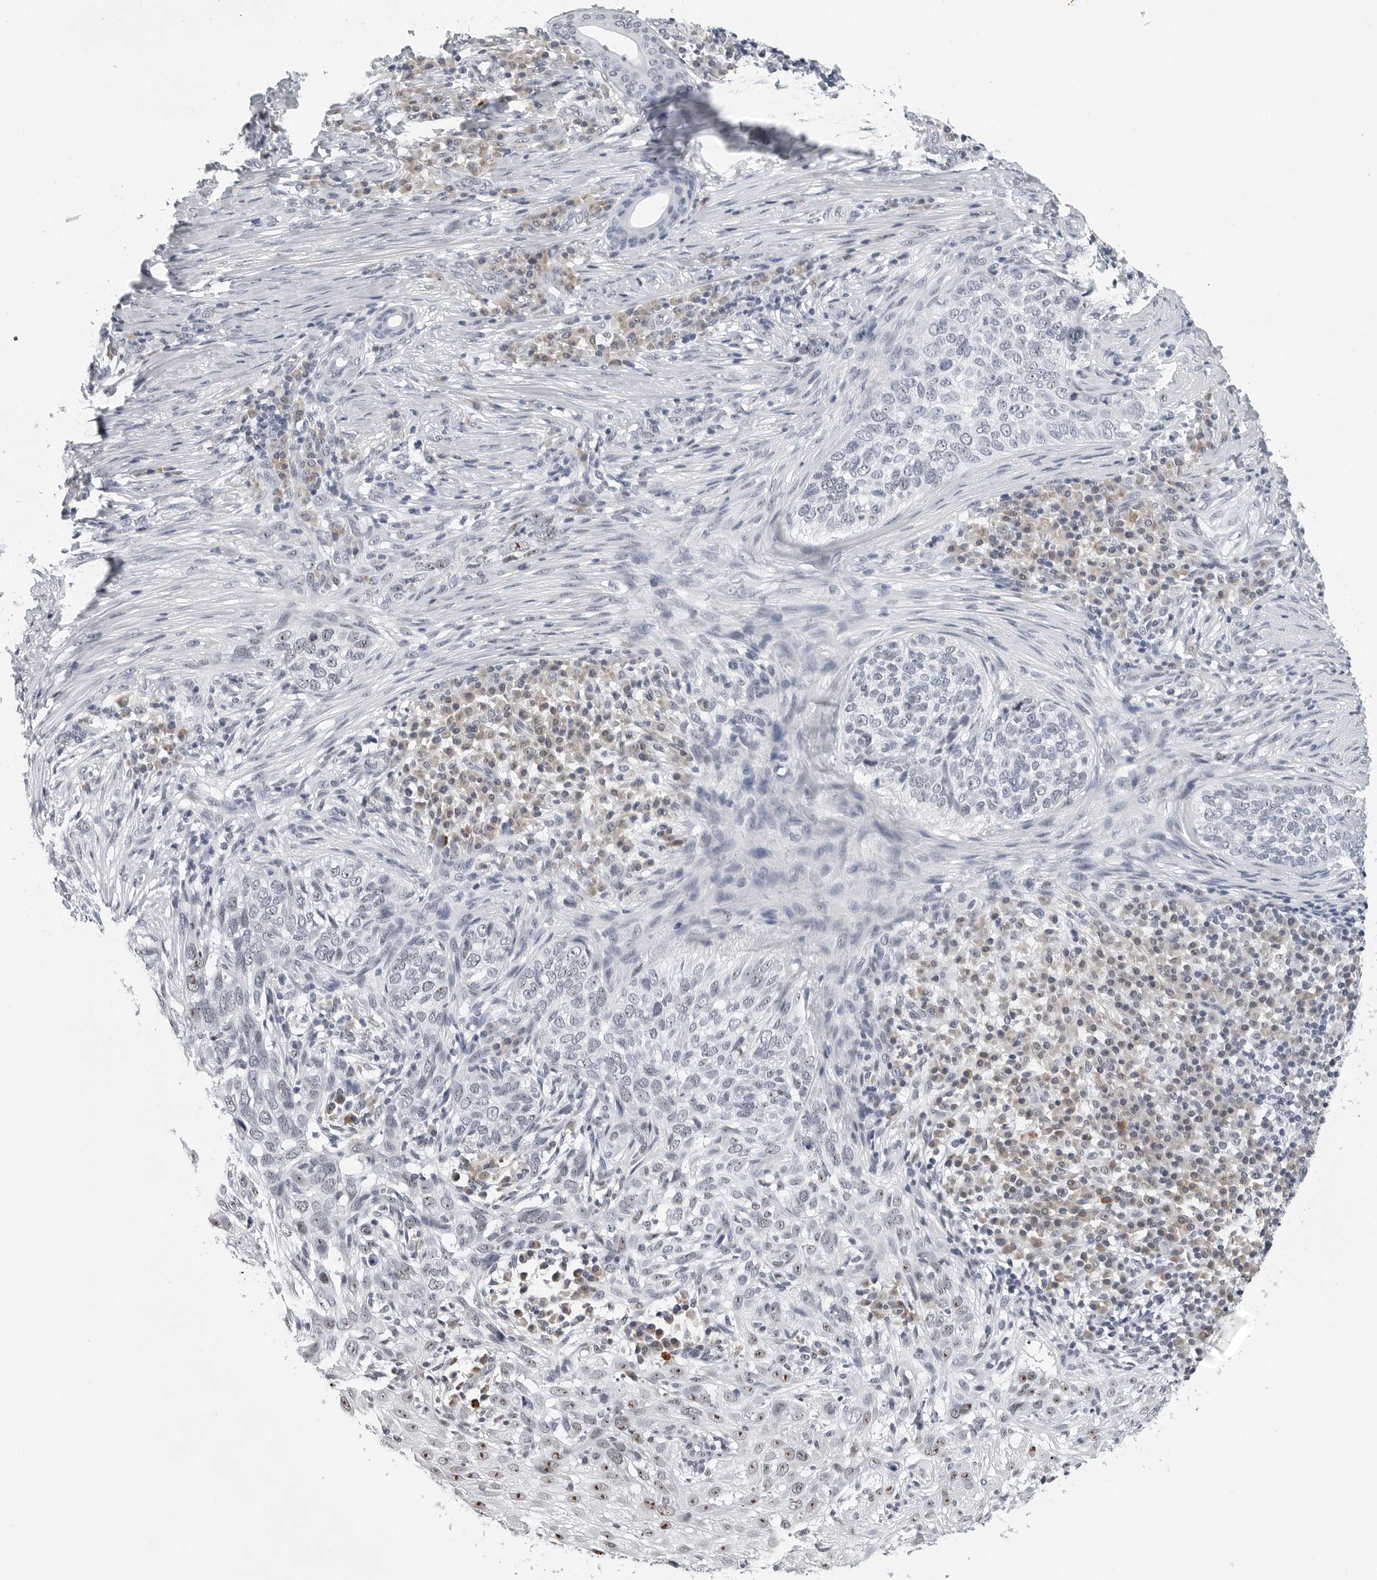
{"staining": {"intensity": "strong", "quantity": "<25%", "location": "nuclear"}, "tissue": "skin cancer", "cell_type": "Tumor cells", "image_type": "cancer", "snomed": [{"axis": "morphology", "description": "Basal cell carcinoma"}, {"axis": "topography", "description": "Skin"}], "caption": "Immunohistochemistry (IHC) (DAB) staining of human skin cancer reveals strong nuclear protein positivity in about <25% of tumor cells.", "gene": "GNL2", "patient": {"sex": "female", "age": 64}}